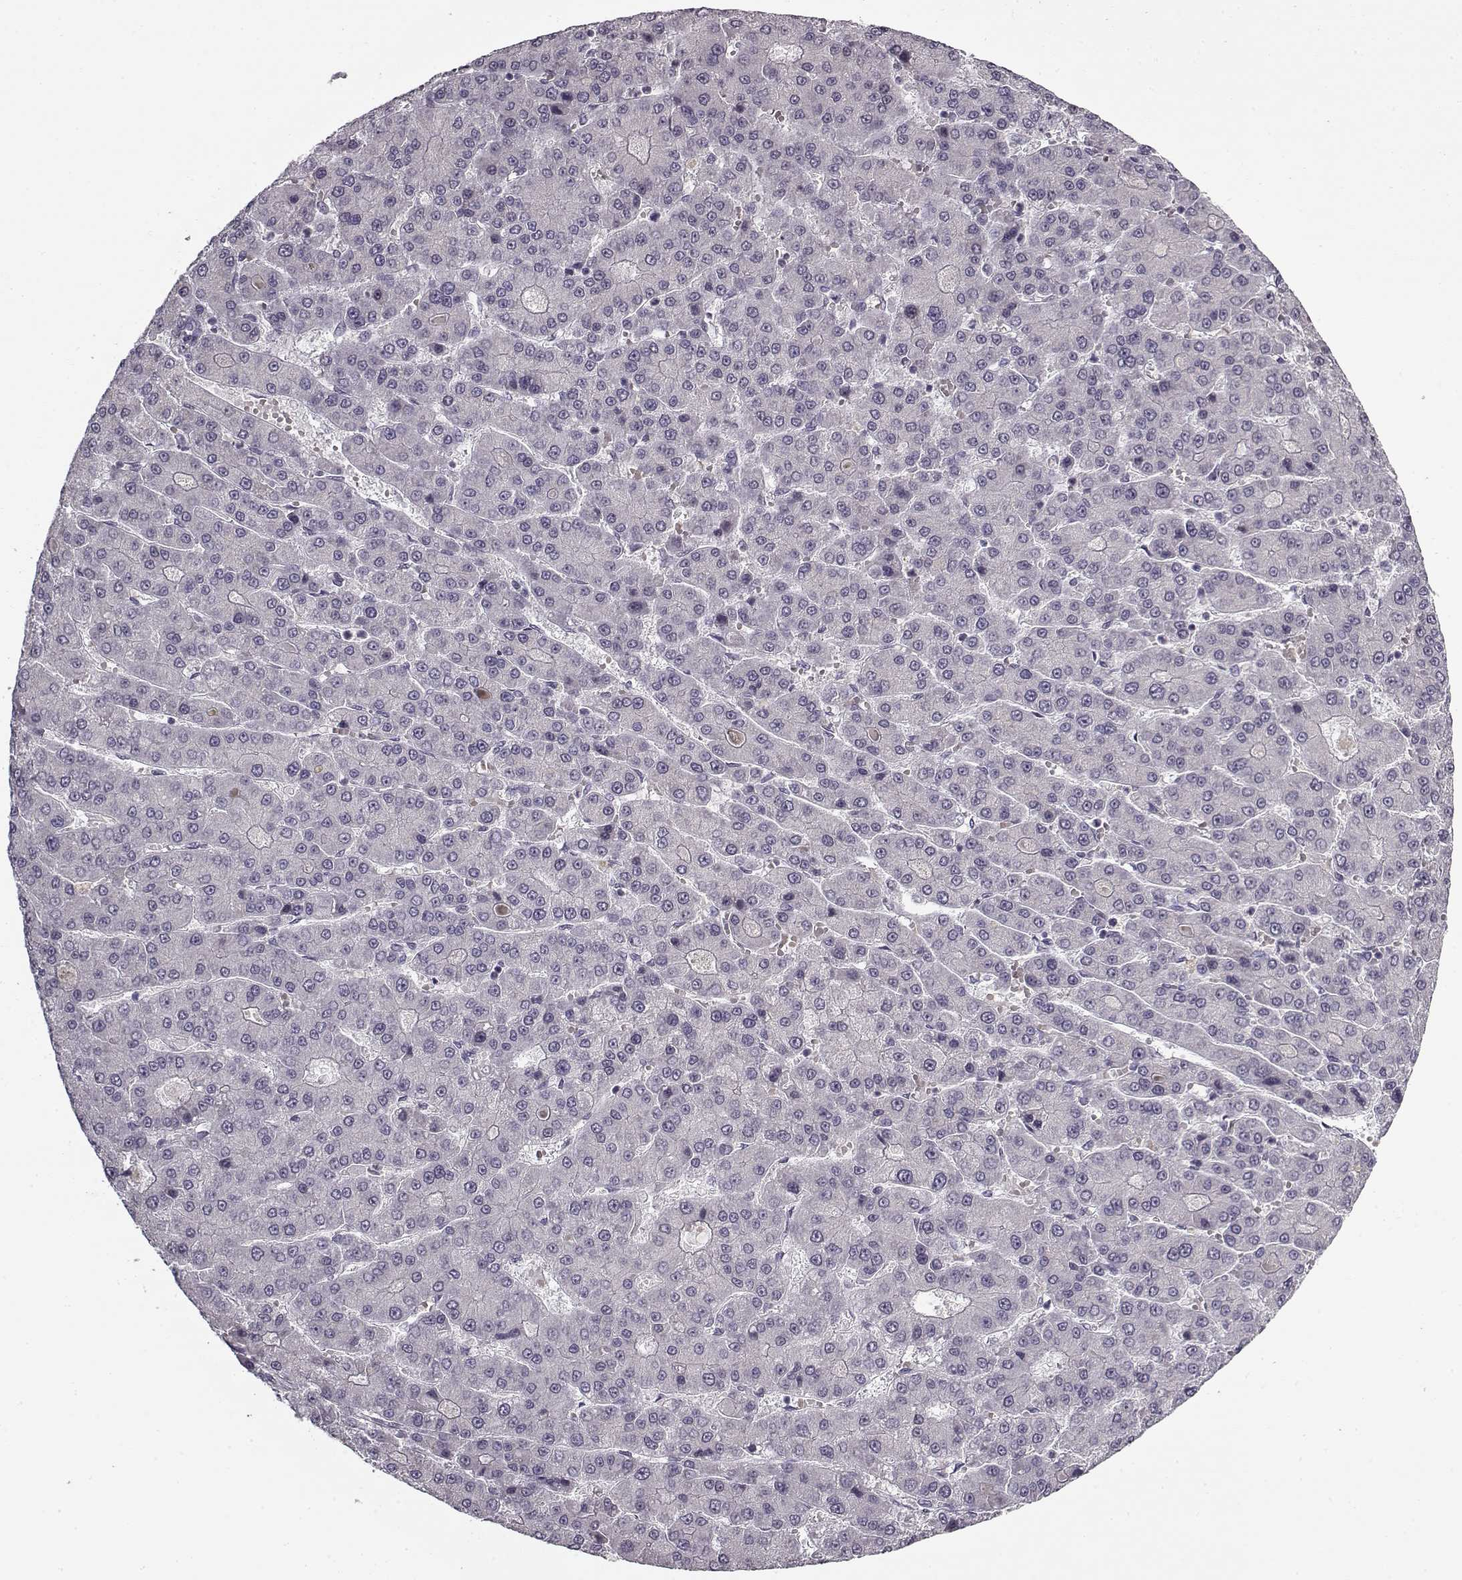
{"staining": {"intensity": "negative", "quantity": "none", "location": "none"}, "tissue": "liver cancer", "cell_type": "Tumor cells", "image_type": "cancer", "snomed": [{"axis": "morphology", "description": "Carcinoma, Hepatocellular, NOS"}, {"axis": "topography", "description": "Liver"}], "caption": "A photomicrograph of human hepatocellular carcinoma (liver) is negative for staining in tumor cells. The staining is performed using DAB (3,3'-diaminobenzidine) brown chromogen with nuclei counter-stained in using hematoxylin.", "gene": "SNCA", "patient": {"sex": "male", "age": 70}}